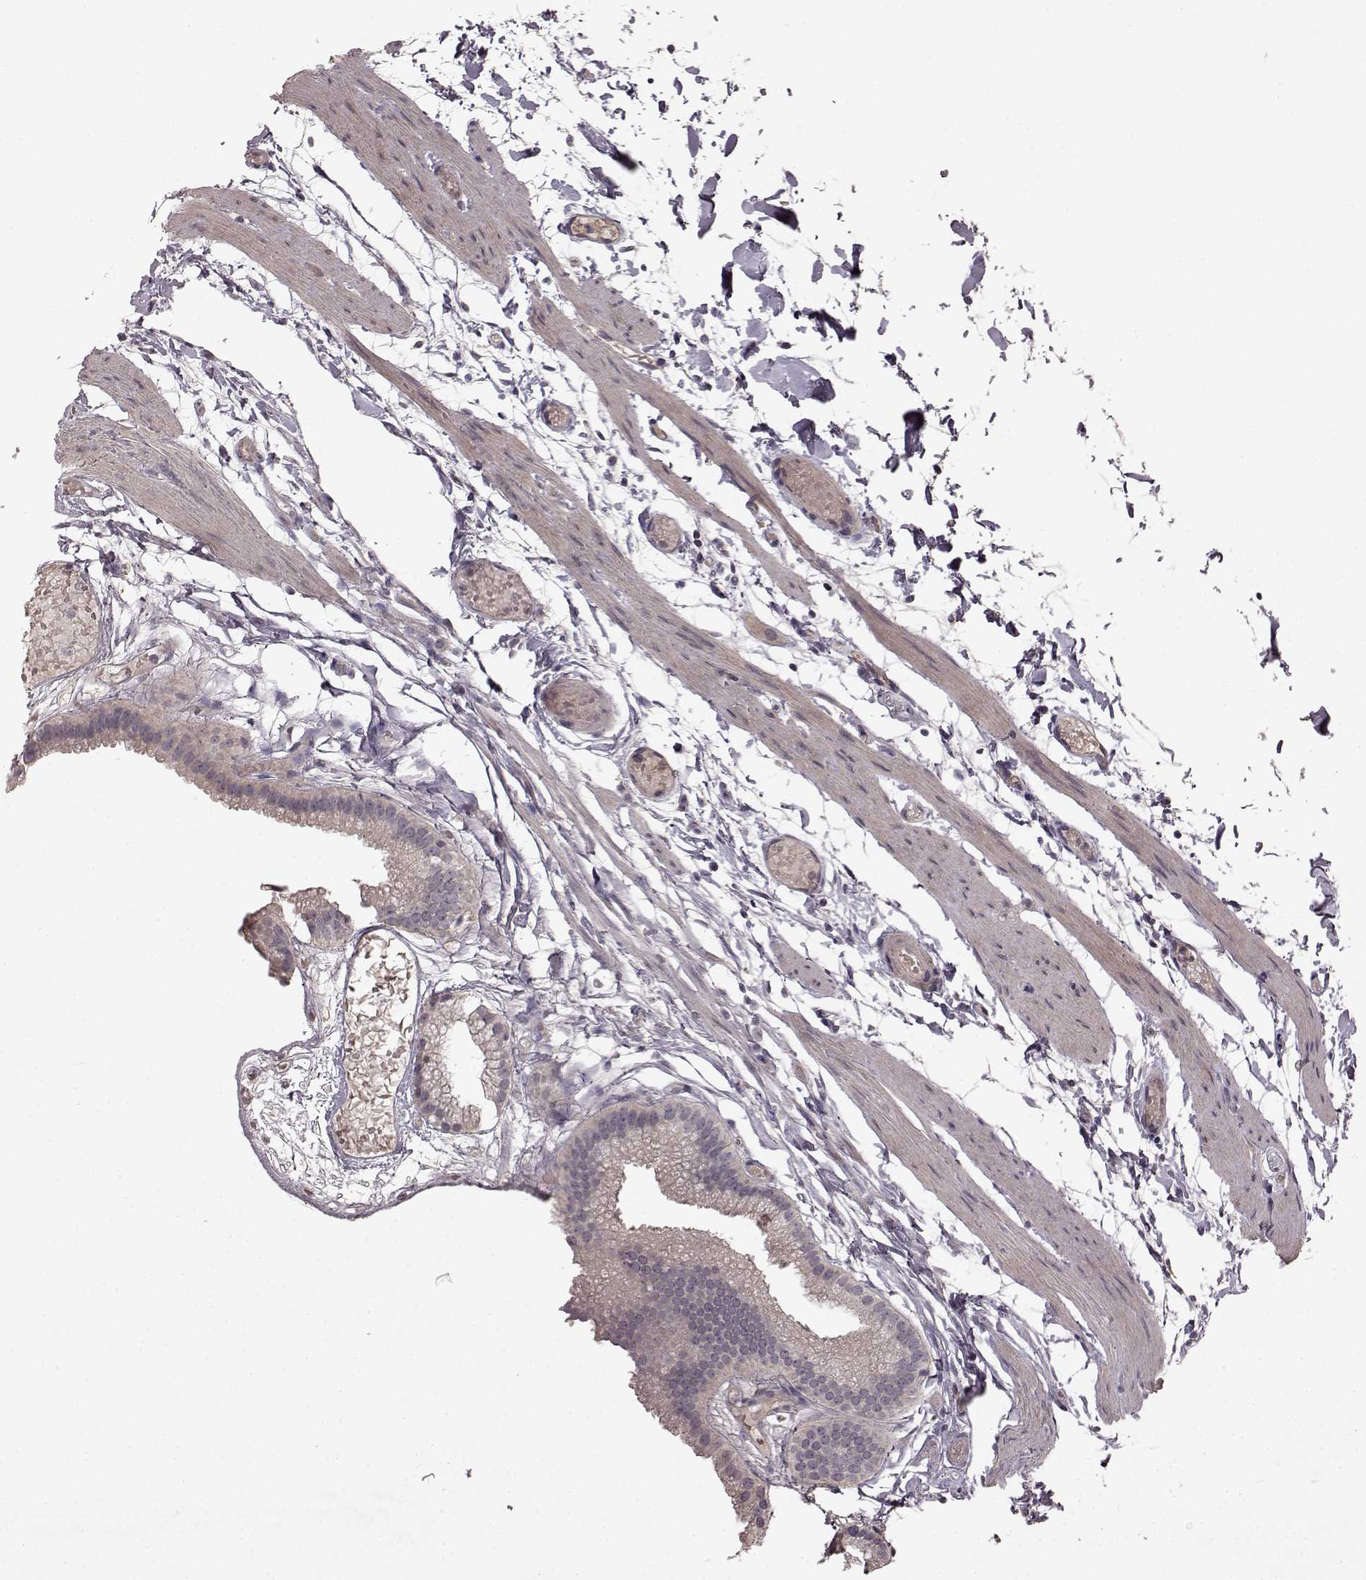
{"staining": {"intensity": "negative", "quantity": "none", "location": "none"}, "tissue": "gallbladder", "cell_type": "Glandular cells", "image_type": "normal", "snomed": [{"axis": "morphology", "description": "Normal tissue, NOS"}, {"axis": "topography", "description": "Gallbladder"}], "caption": "Immunohistochemistry (IHC) photomicrograph of benign gallbladder stained for a protein (brown), which shows no expression in glandular cells.", "gene": "SLC22A18", "patient": {"sex": "female", "age": 45}}